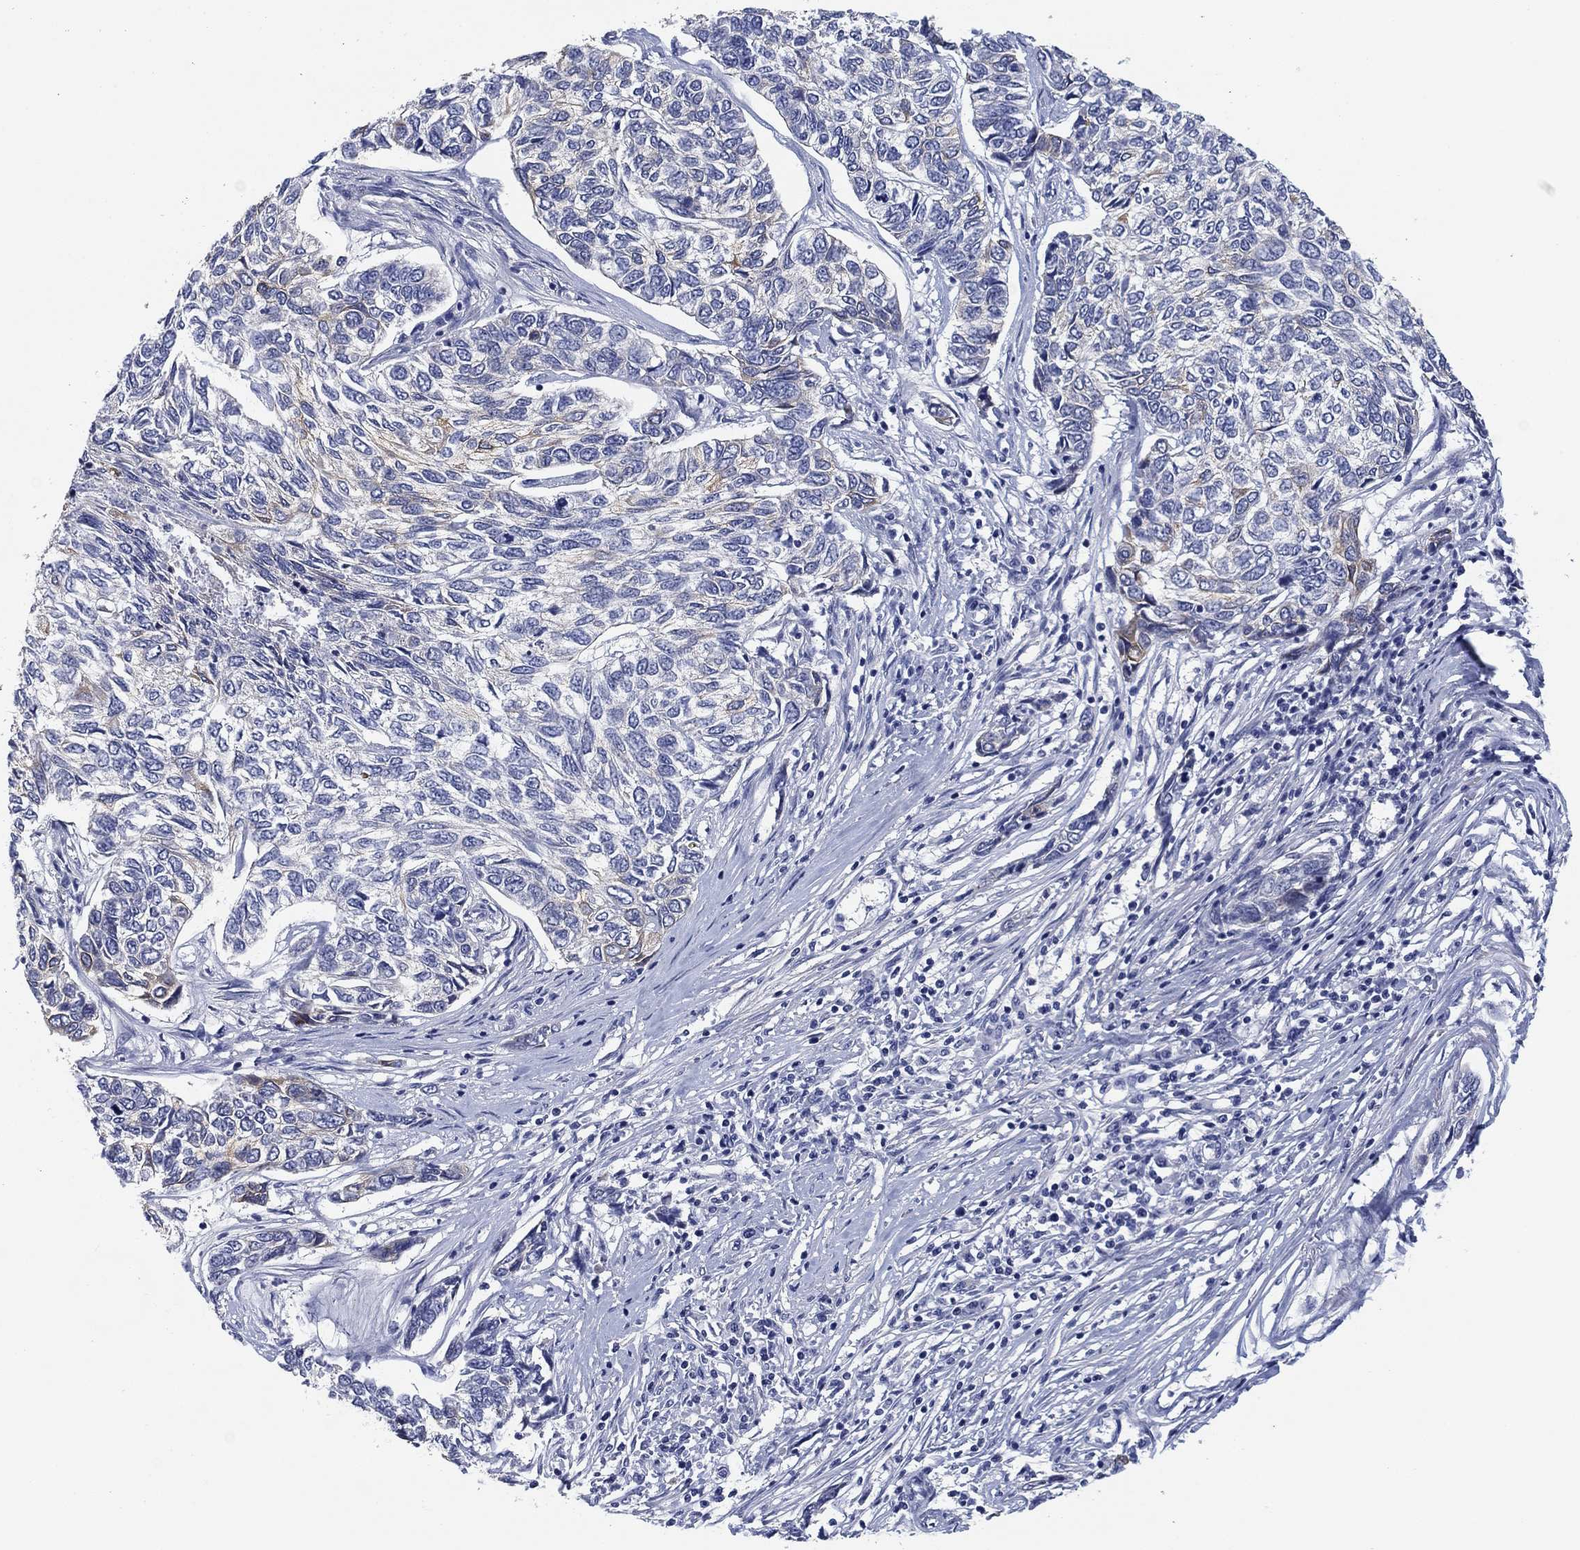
{"staining": {"intensity": "weak", "quantity": "<25%", "location": "cytoplasmic/membranous"}, "tissue": "skin cancer", "cell_type": "Tumor cells", "image_type": "cancer", "snomed": [{"axis": "morphology", "description": "Basal cell carcinoma"}, {"axis": "topography", "description": "Skin"}], "caption": "The immunohistochemistry histopathology image has no significant staining in tumor cells of skin cancer tissue.", "gene": "CLUL1", "patient": {"sex": "female", "age": 65}}